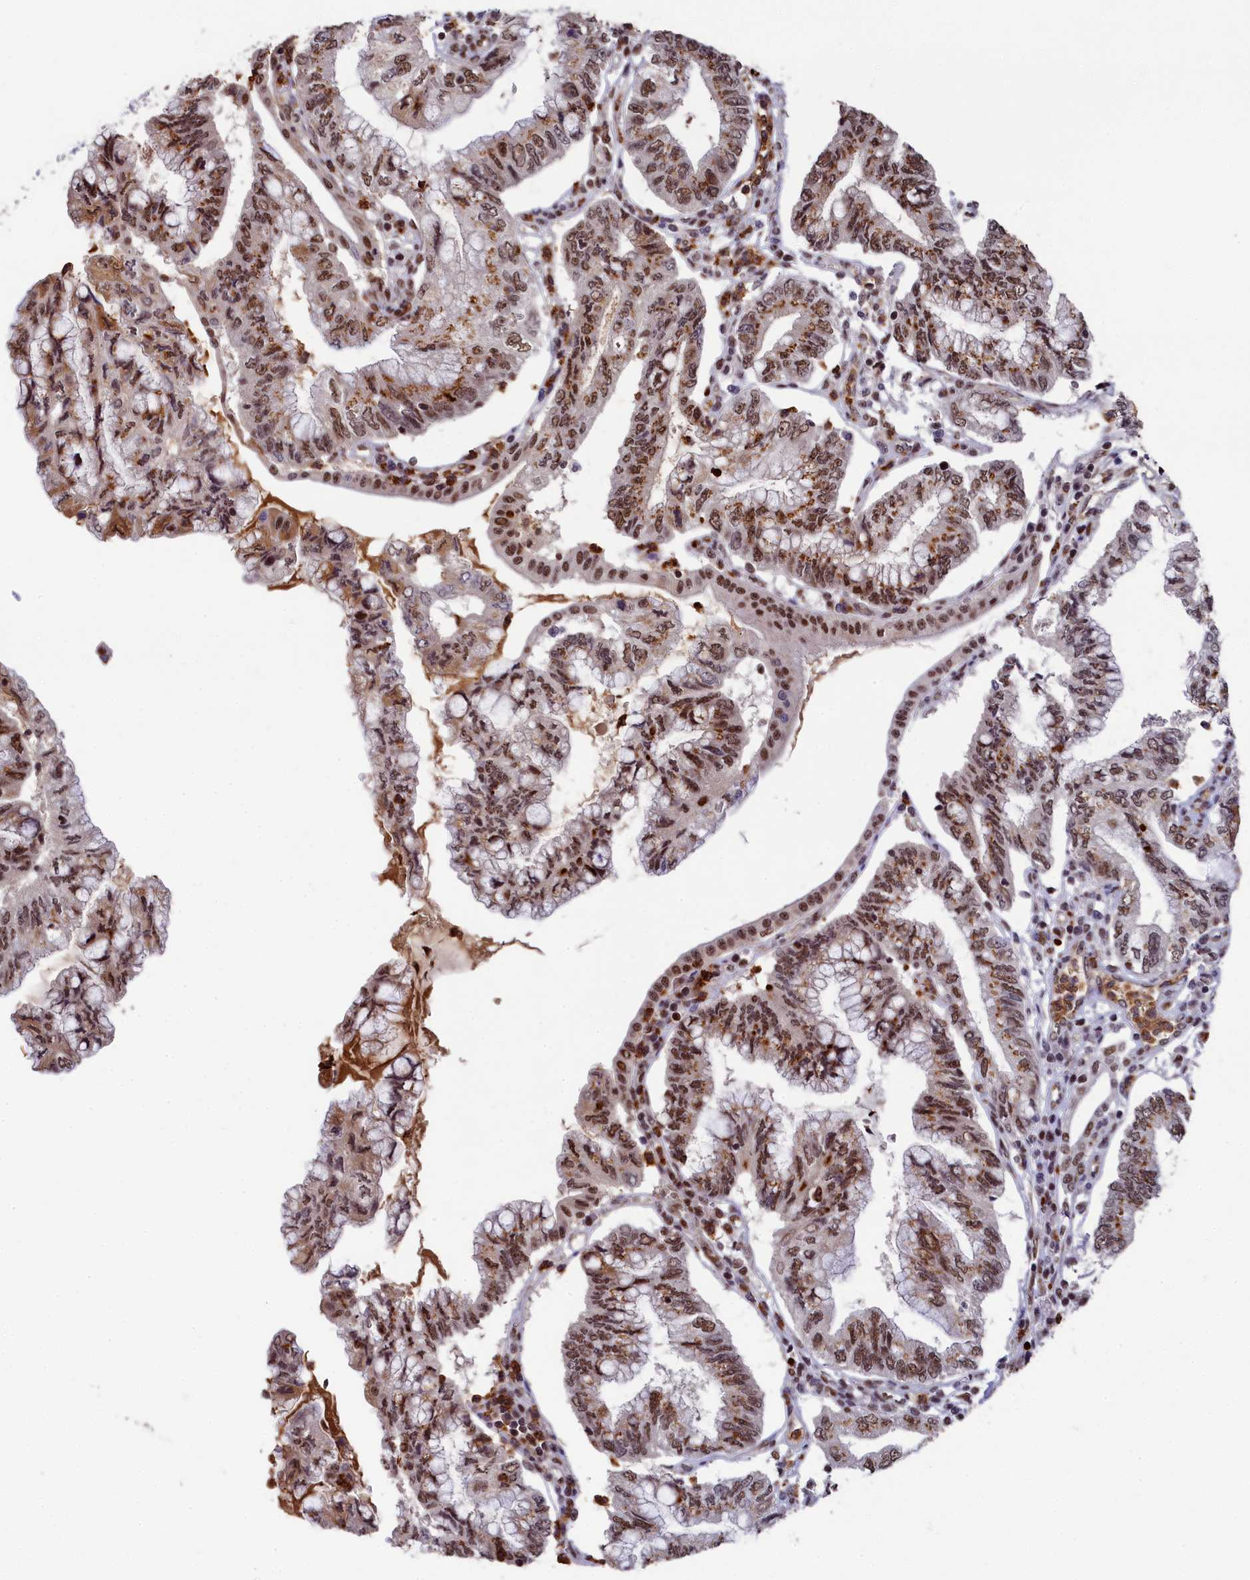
{"staining": {"intensity": "moderate", "quantity": ">75%", "location": "cytoplasmic/membranous,nuclear"}, "tissue": "pancreatic cancer", "cell_type": "Tumor cells", "image_type": "cancer", "snomed": [{"axis": "morphology", "description": "Adenocarcinoma, NOS"}, {"axis": "topography", "description": "Pancreas"}], "caption": "Protein expression analysis of human pancreatic cancer (adenocarcinoma) reveals moderate cytoplasmic/membranous and nuclear positivity in about >75% of tumor cells. Immunohistochemistry (ihc) stains the protein of interest in brown and the nuclei are stained blue.", "gene": "ADIG", "patient": {"sex": "female", "age": 73}}